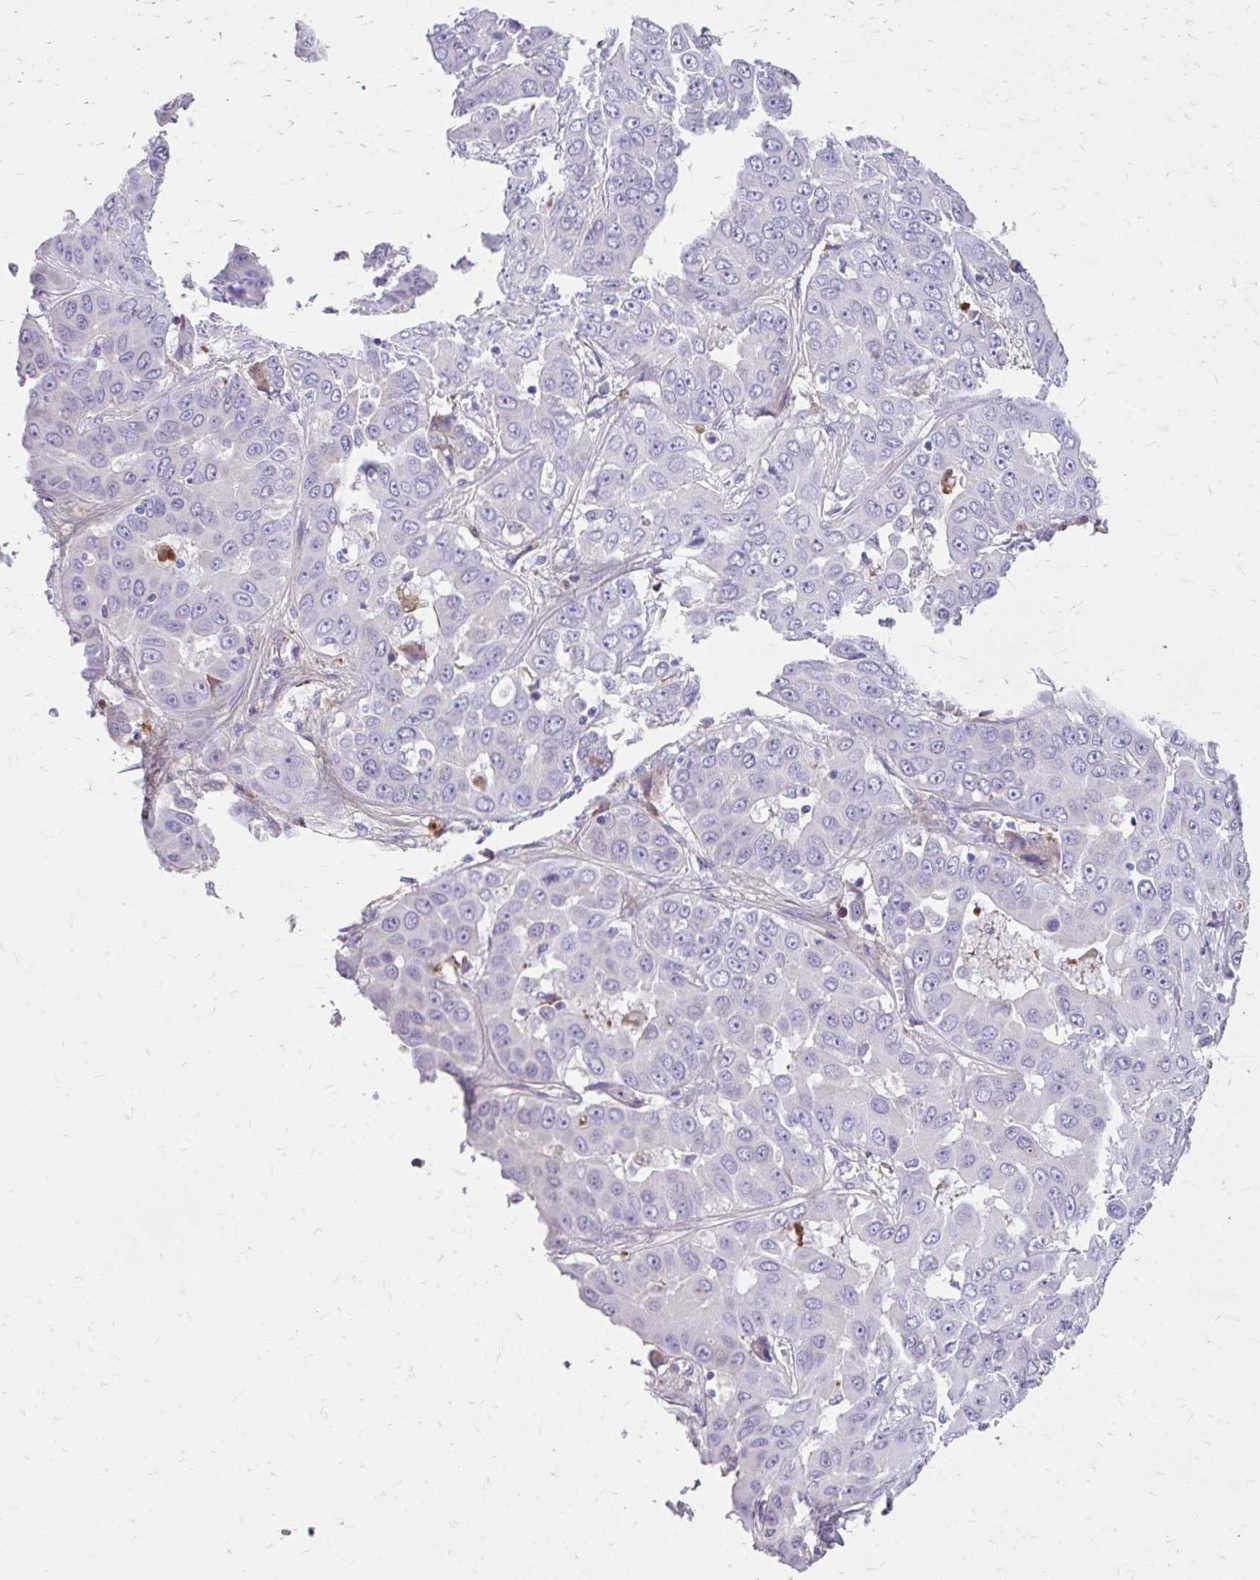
{"staining": {"intensity": "negative", "quantity": "none", "location": "none"}, "tissue": "liver cancer", "cell_type": "Tumor cells", "image_type": "cancer", "snomed": [{"axis": "morphology", "description": "Cholangiocarcinoma"}, {"axis": "topography", "description": "Liver"}], "caption": "A high-resolution photomicrograph shows immunohistochemistry (IHC) staining of liver cancer, which shows no significant expression in tumor cells.", "gene": "CFH", "patient": {"sex": "female", "age": 52}}